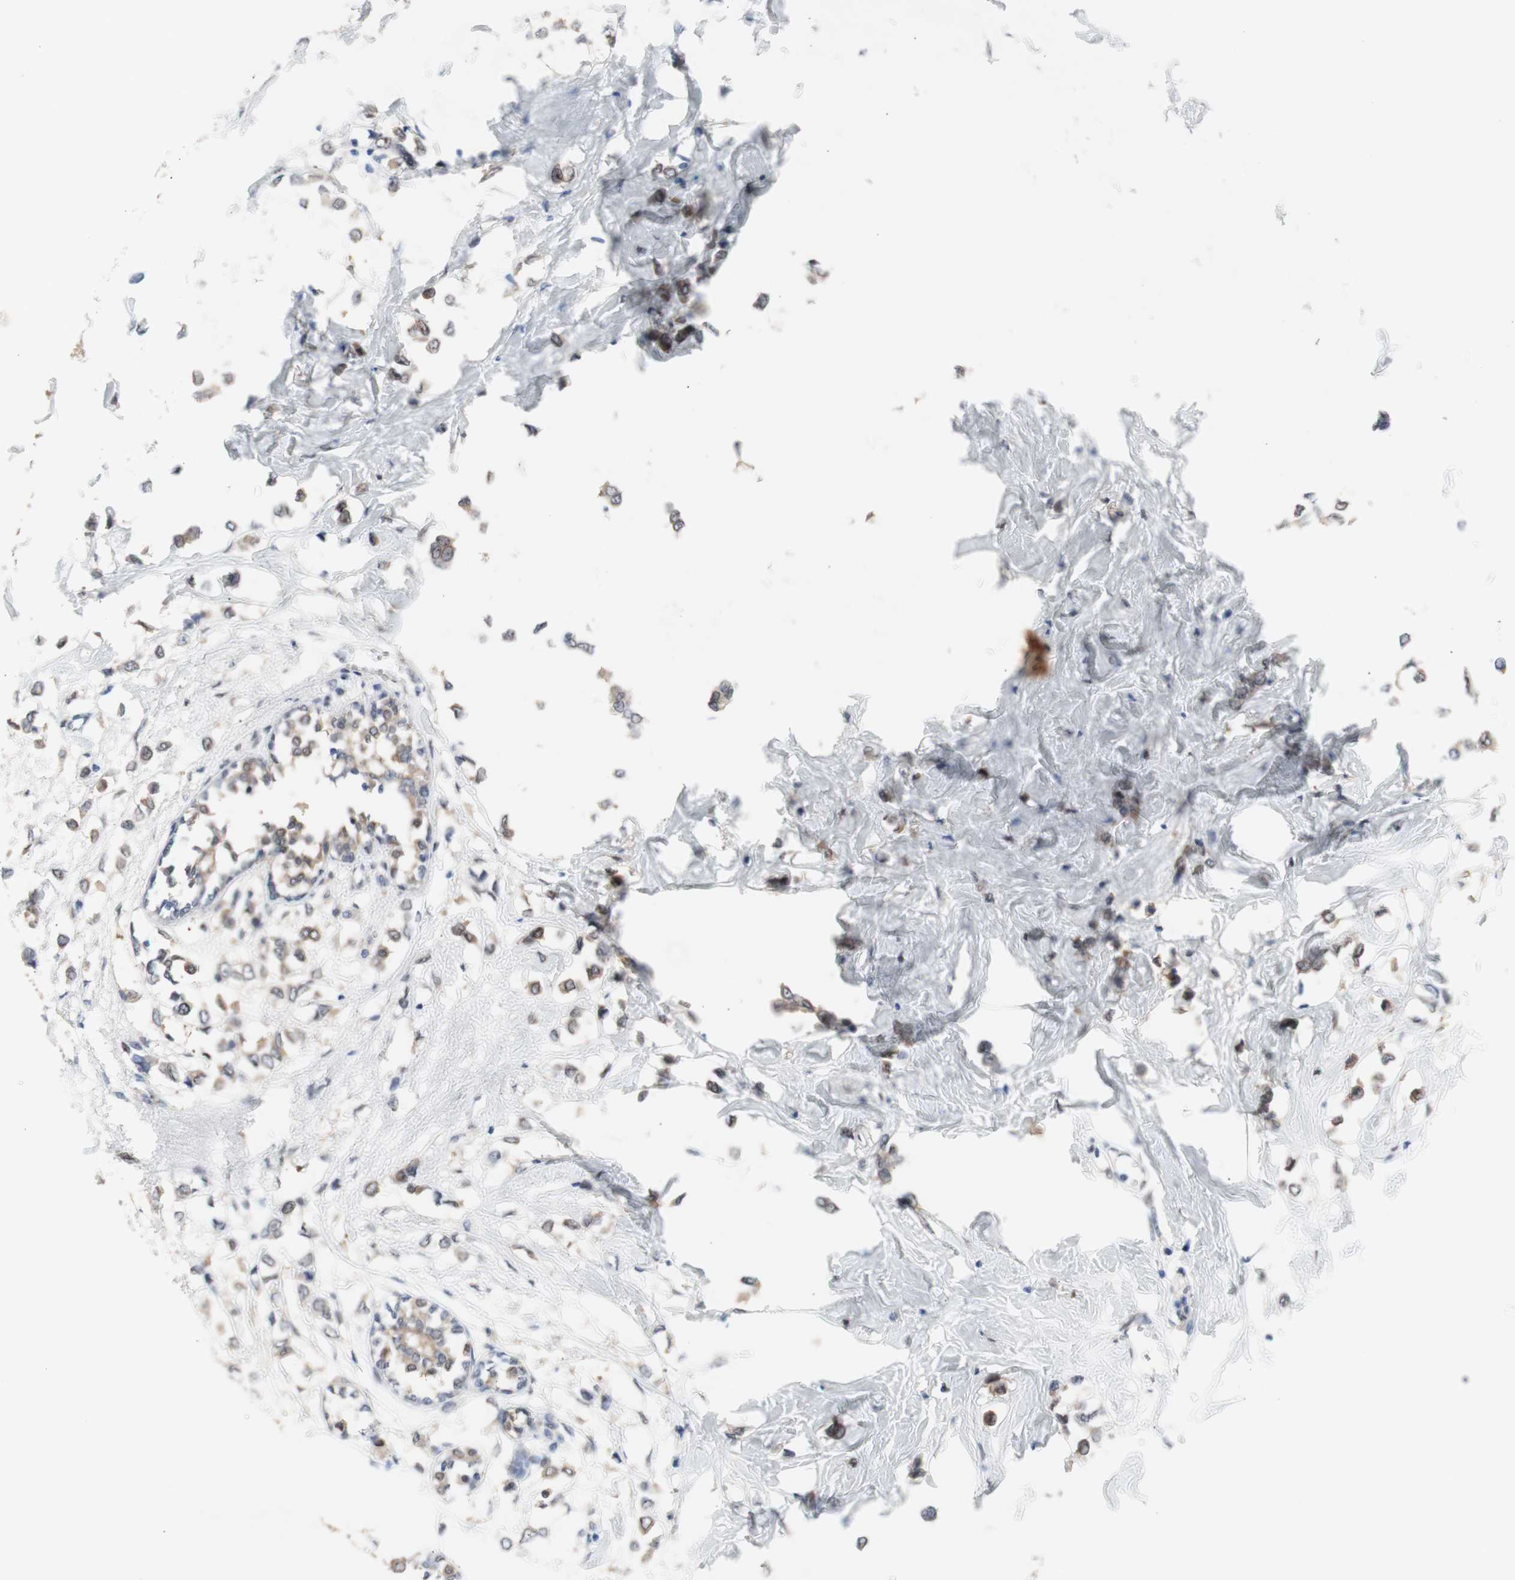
{"staining": {"intensity": "weak", "quantity": ">75%", "location": "cytoplasmic/membranous"}, "tissue": "breast cancer", "cell_type": "Tumor cells", "image_type": "cancer", "snomed": [{"axis": "morphology", "description": "Lobular carcinoma"}, {"axis": "topography", "description": "Breast"}], "caption": "Immunohistochemical staining of human breast cancer displays low levels of weak cytoplasmic/membranous positivity in about >75% of tumor cells.", "gene": "PRMT5", "patient": {"sex": "female", "age": 51}}